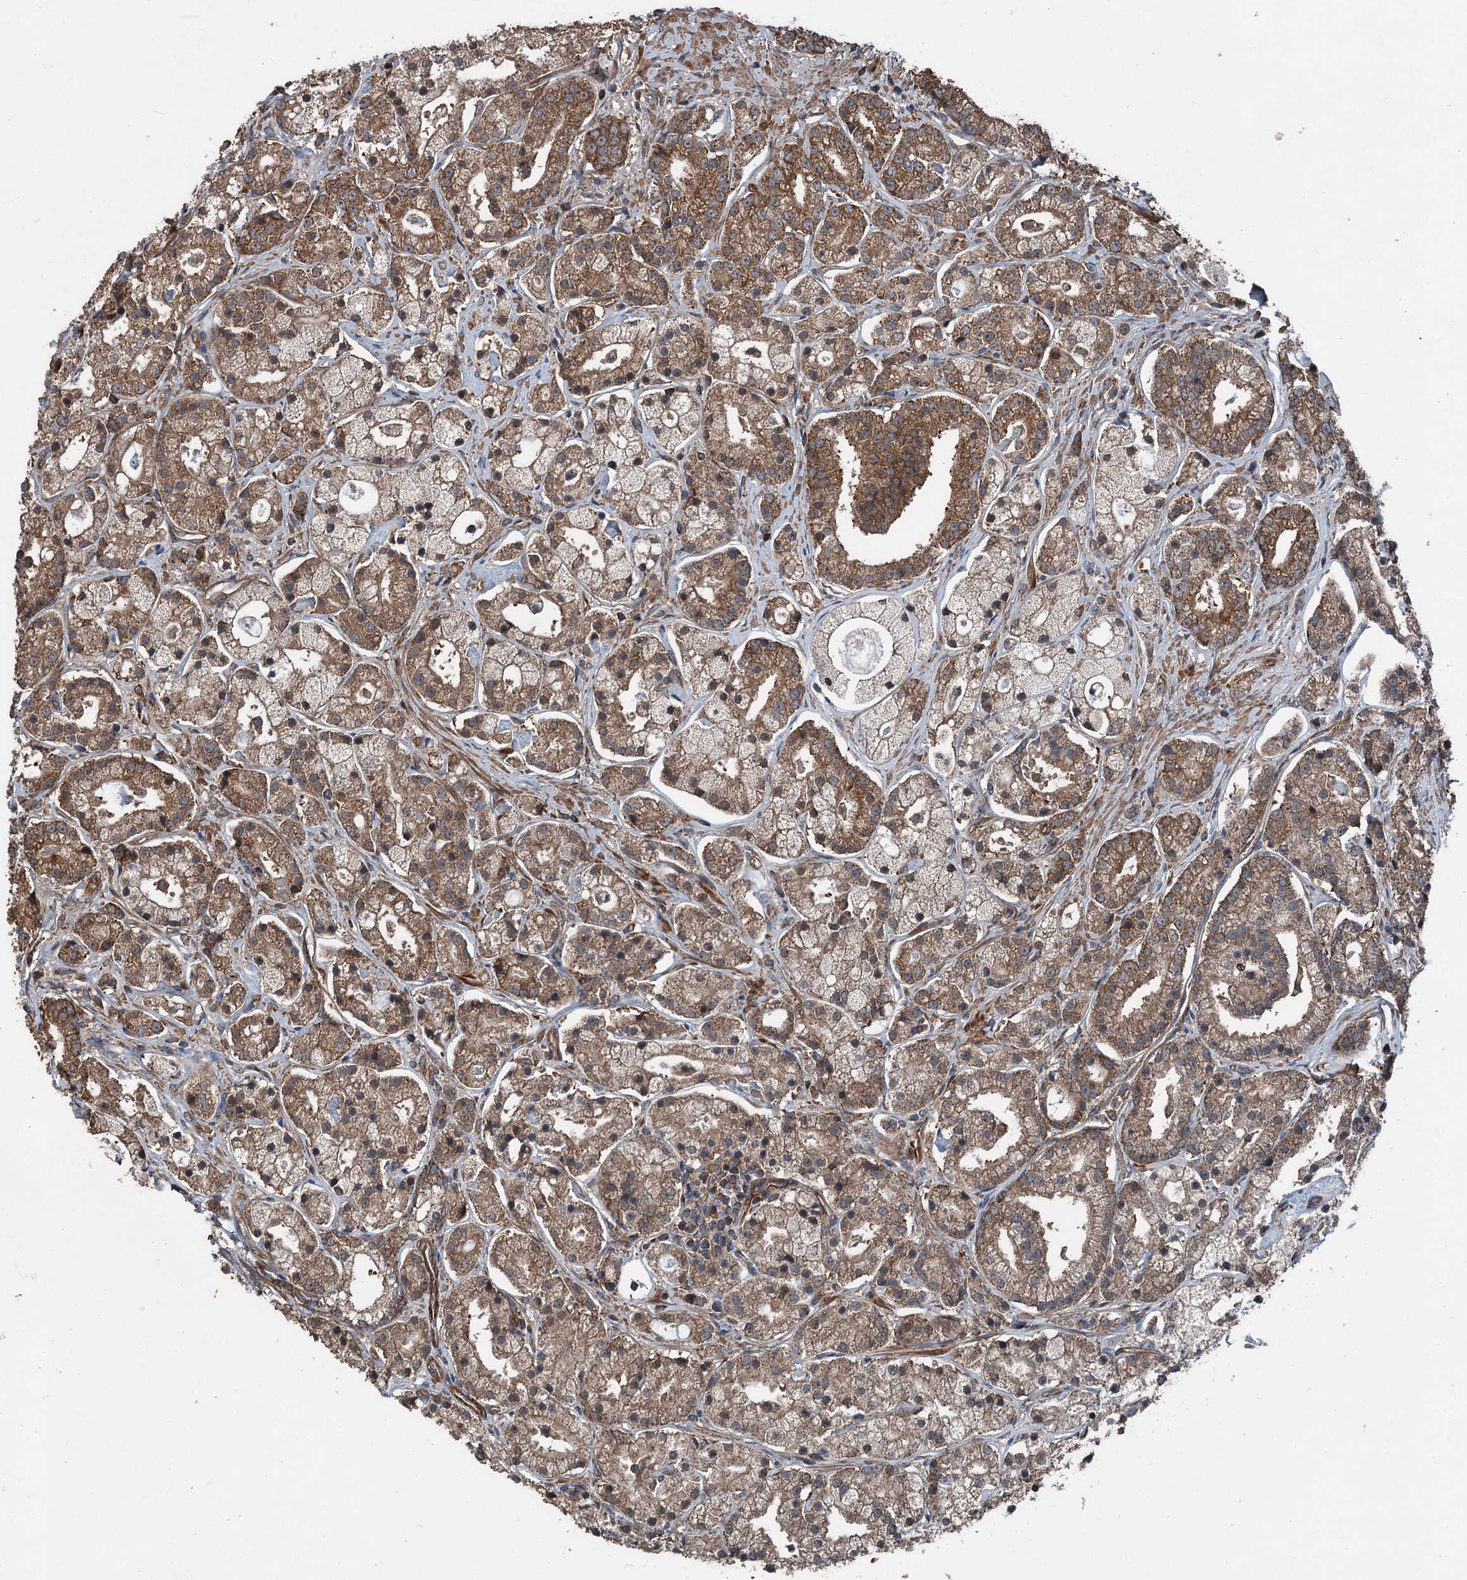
{"staining": {"intensity": "moderate", "quantity": ">75%", "location": "cytoplasmic/membranous"}, "tissue": "prostate cancer", "cell_type": "Tumor cells", "image_type": "cancer", "snomed": [{"axis": "morphology", "description": "Adenocarcinoma, High grade"}, {"axis": "topography", "description": "Prostate"}], "caption": "Tumor cells display moderate cytoplasmic/membranous expression in about >75% of cells in prostate cancer (high-grade adenocarcinoma).", "gene": "RNF214", "patient": {"sex": "male", "age": 69}}